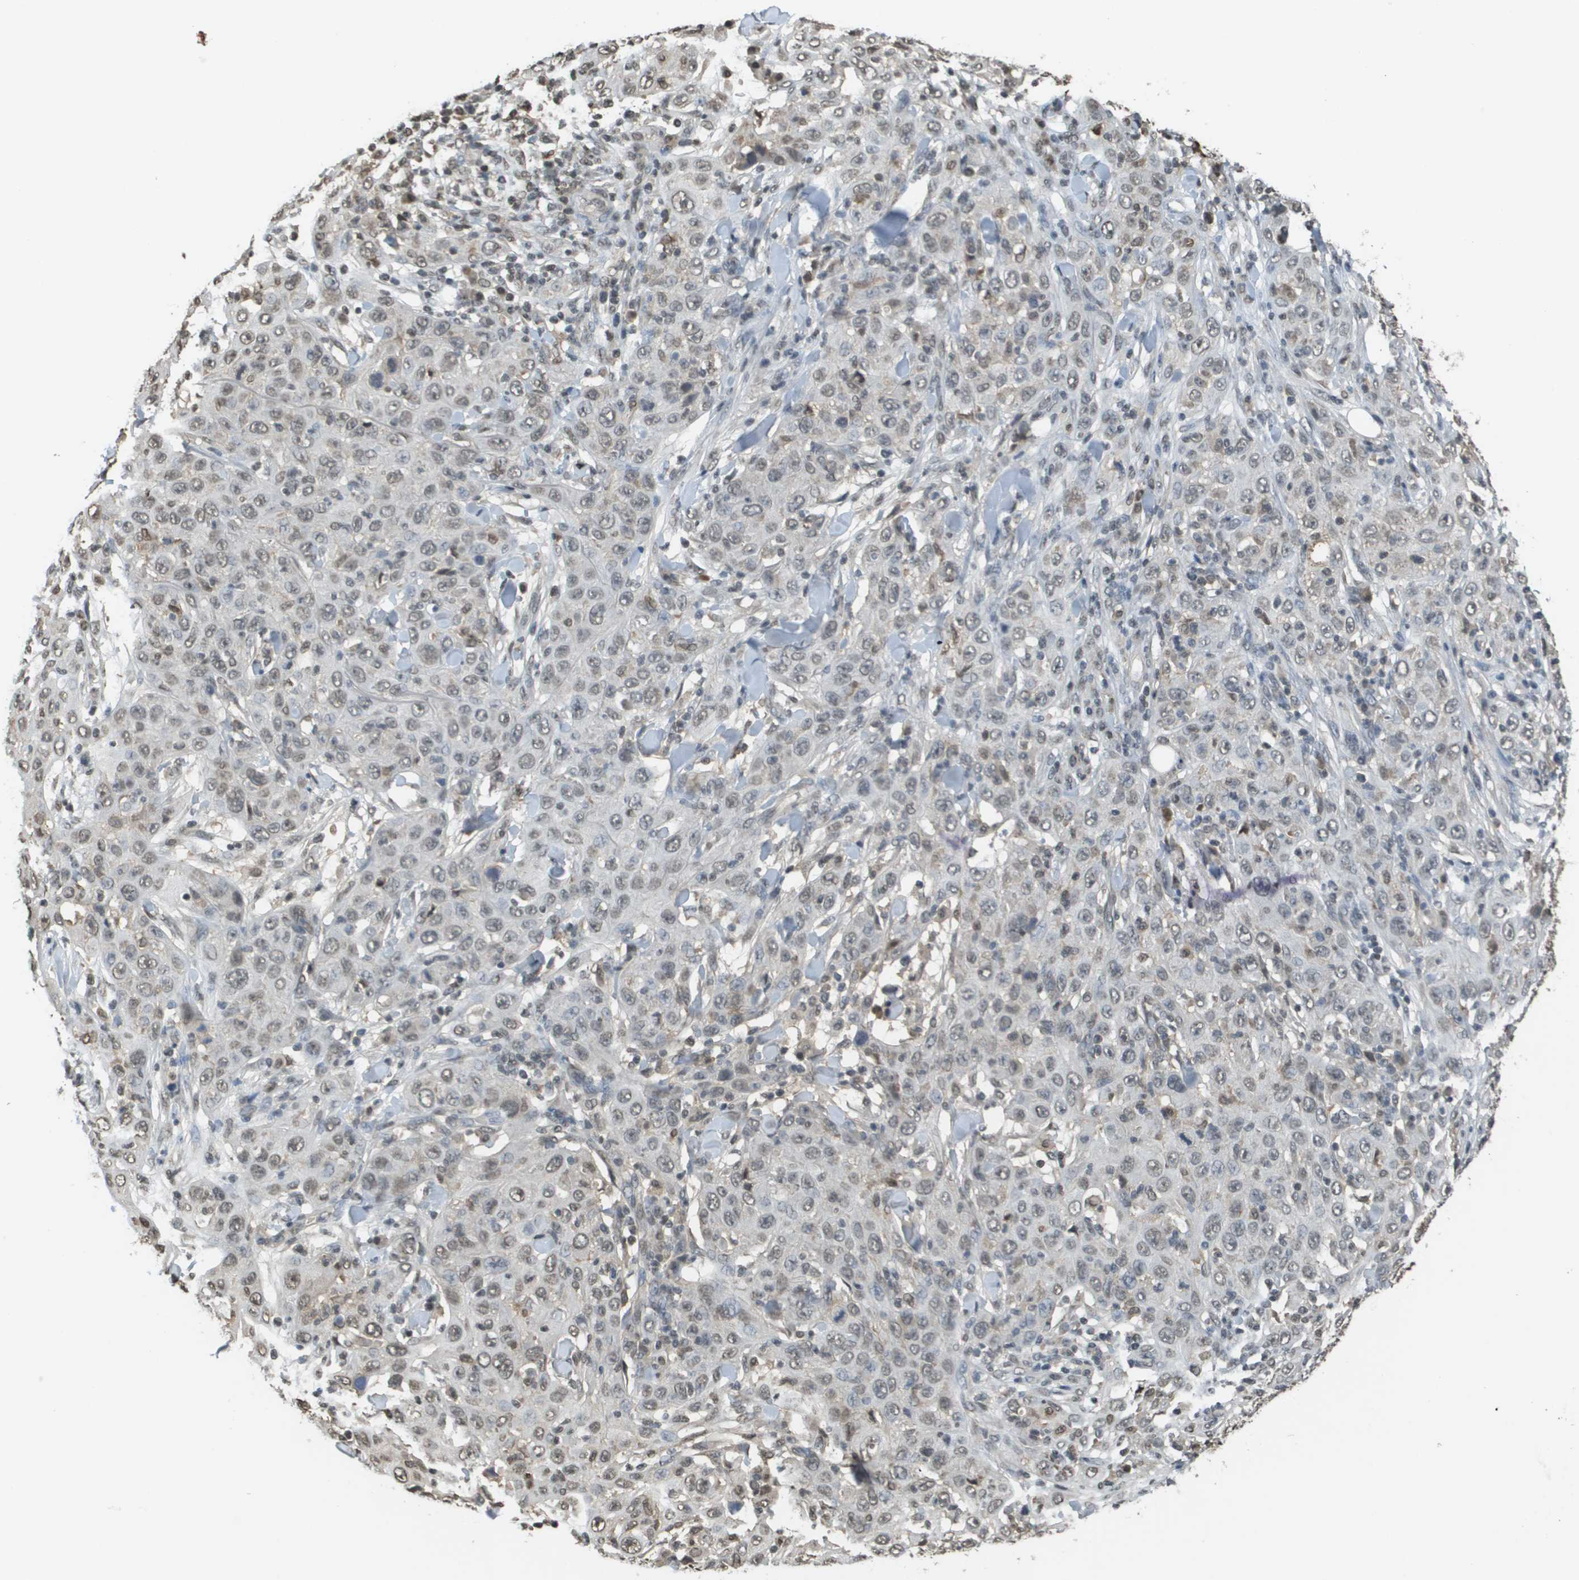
{"staining": {"intensity": "weak", "quantity": "<25%", "location": "nuclear"}, "tissue": "skin cancer", "cell_type": "Tumor cells", "image_type": "cancer", "snomed": [{"axis": "morphology", "description": "Squamous cell carcinoma, NOS"}, {"axis": "topography", "description": "Skin"}], "caption": "Immunohistochemistry of human squamous cell carcinoma (skin) displays no positivity in tumor cells.", "gene": "NDRG2", "patient": {"sex": "female", "age": 88}}